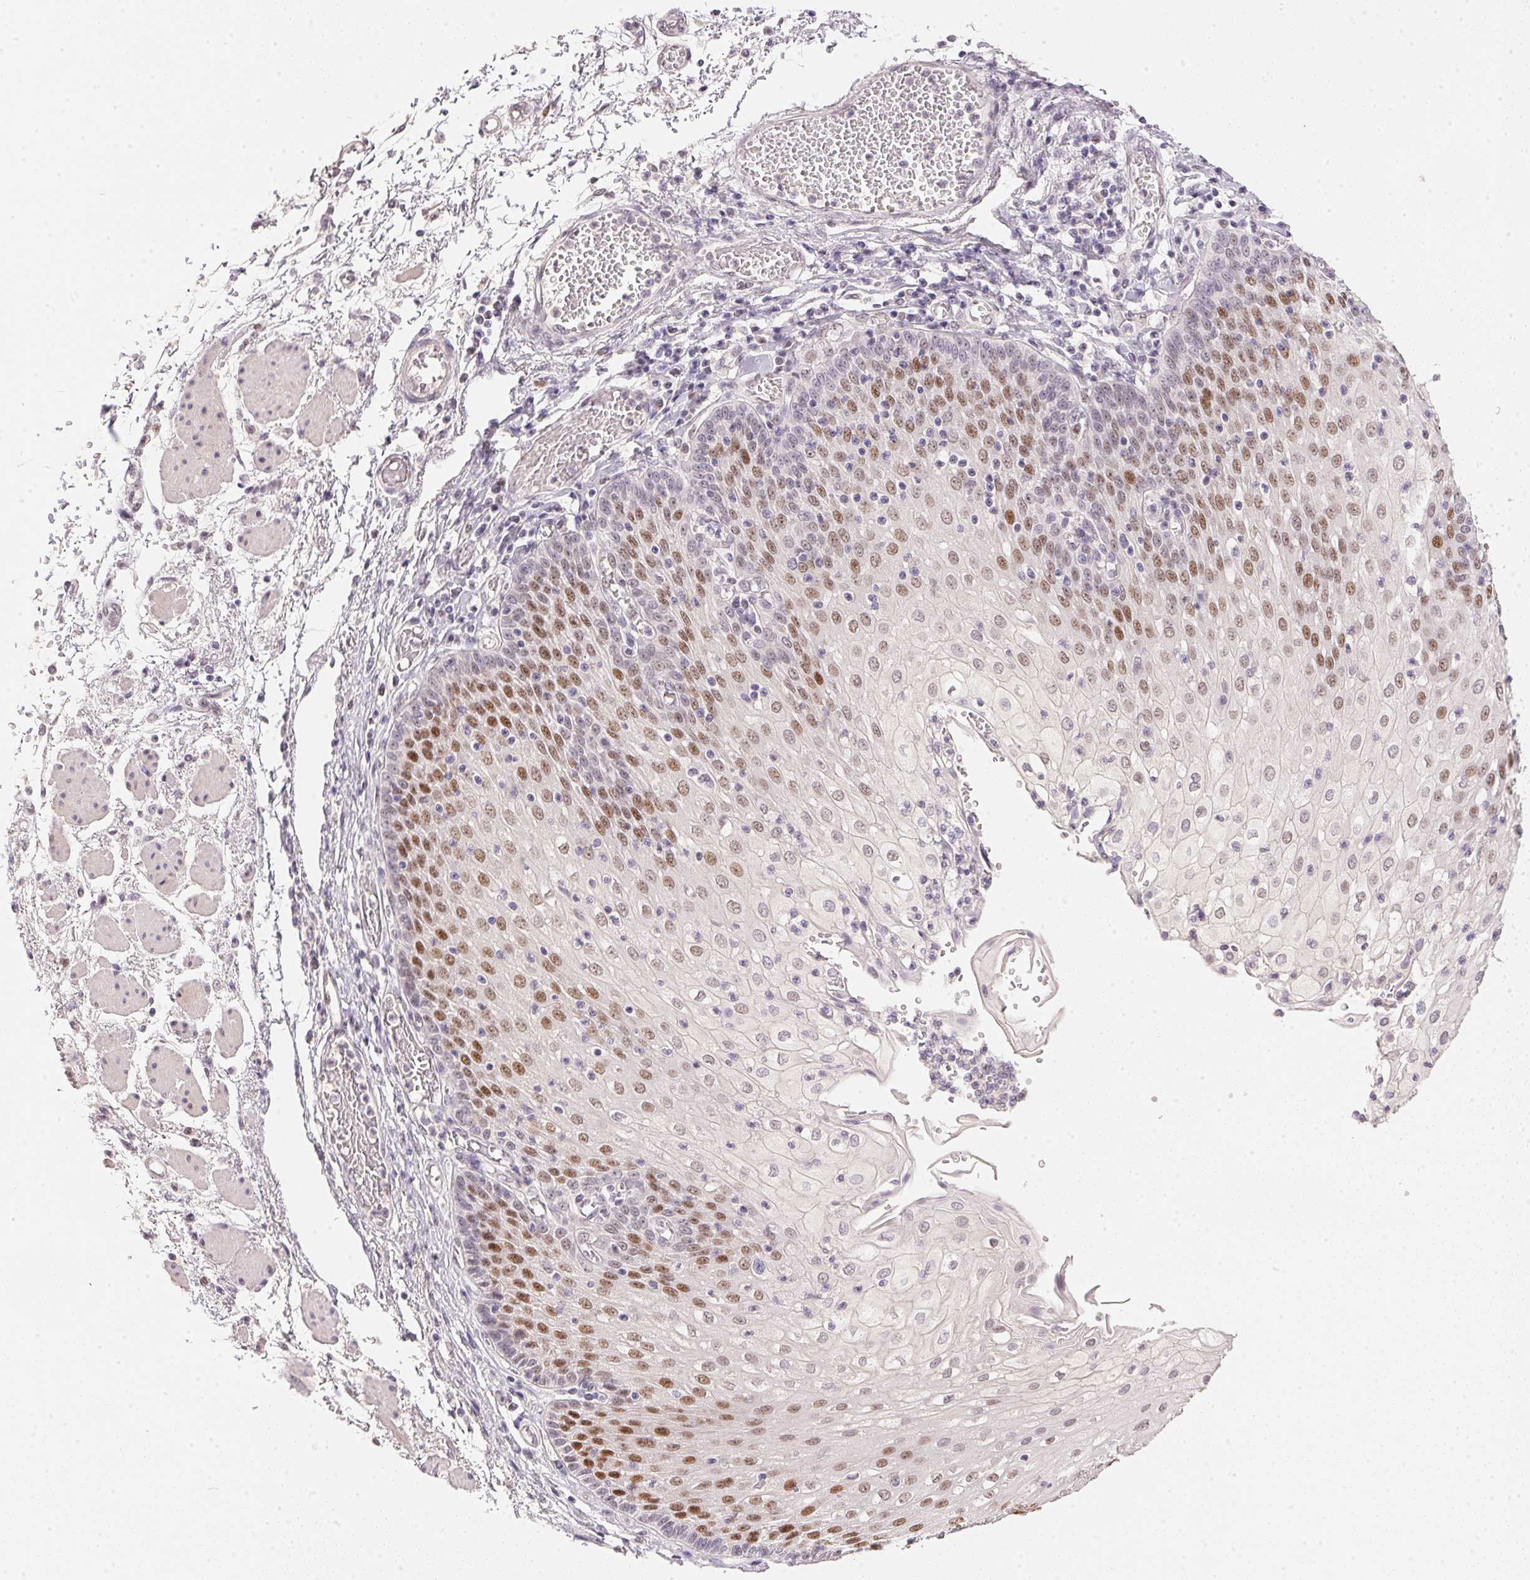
{"staining": {"intensity": "moderate", "quantity": ">75%", "location": "nuclear"}, "tissue": "esophagus", "cell_type": "Squamous epithelial cells", "image_type": "normal", "snomed": [{"axis": "morphology", "description": "Normal tissue, NOS"}, {"axis": "morphology", "description": "Adenocarcinoma, NOS"}, {"axis": "topography", "description": "Esophagus"}], "caption": "There is medium levels of moderate nuclear expression in squamous epithelial cells of unremarkable esophagus, as demonstrated by immunohistochemical staining (brown color).", "gene": "POLR3G", "patient": {"sex": "male", "age": 81}}